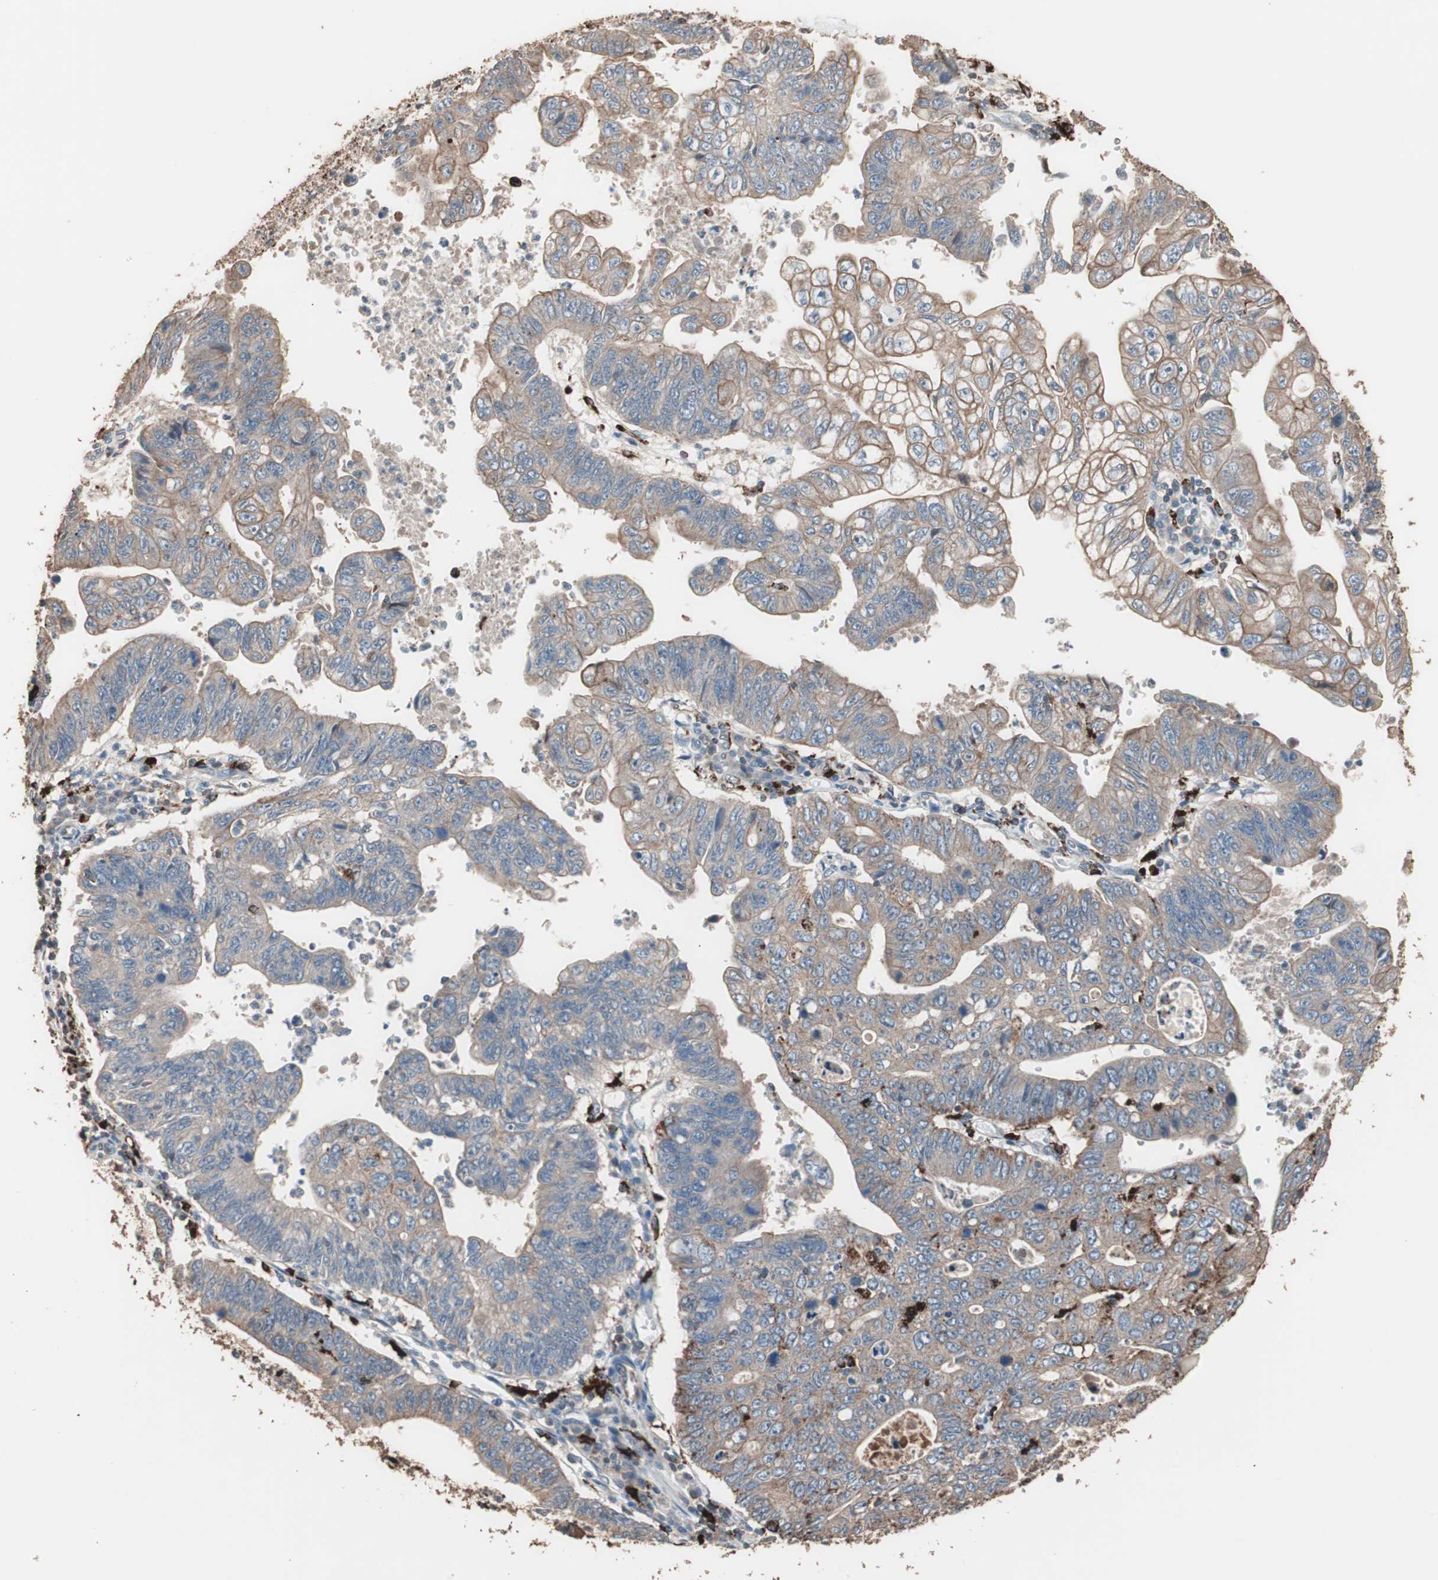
{"staining": {"intensity": "moderate", "quantity": ">75%", "location": "cytoplasmic/membranous"}, "tissue": "stomach cancer", "cell_type": "Tumor cells", "image_type": "cancer", "snomed": [{"axis": "morphology", "description": "Adenocarcinoma, NOS"}, {"axis": "topography", "description": "Stomach"}], "caption": "Tumor cells demonstrate moderate cytoplasmic/membranous positivity in approximately >75% of cells in adenocarcinoma (stomach).", "gene": "CCT3", "patient": {"sex": "male", "age": 59}}